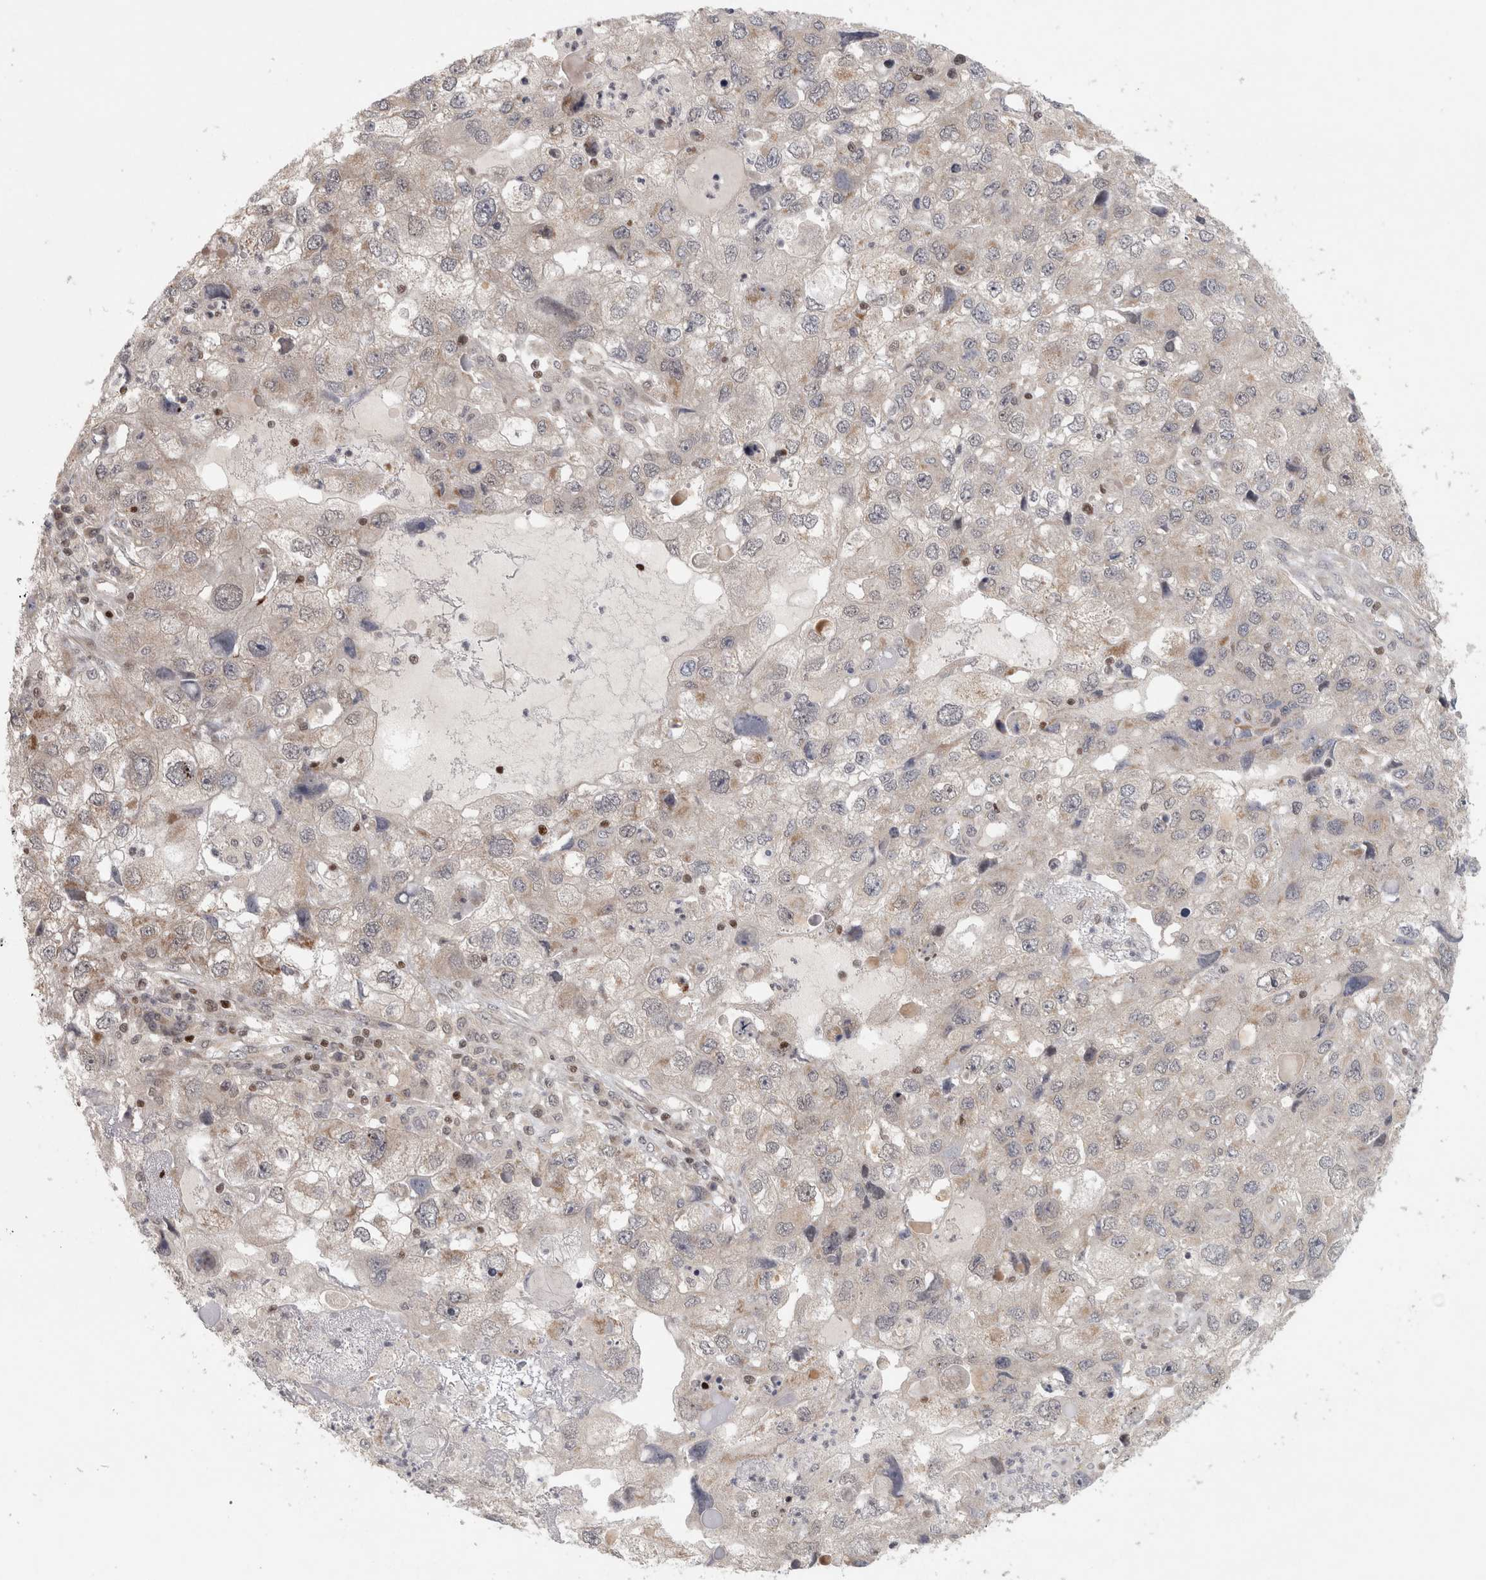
{"staining": {"intensity": "negative", "quantity": "none", "location": "none"}, "tissue": "endometrial cancer", "cell_type": "Tumor cells", "image_type": "cancer", "snomed": [{"axis": "morphology", "description": "Adenocarcinoma, NOS"}, {"axis": "topography", "description": "Endometrium"}], "caption": "Endometrial cancer (adenocarcinoma) was stained to show a protein in brown. There is no significant expression in tumor cells.", "gene": "KDM8", "patient": {"sex": "female", "age": 49}}